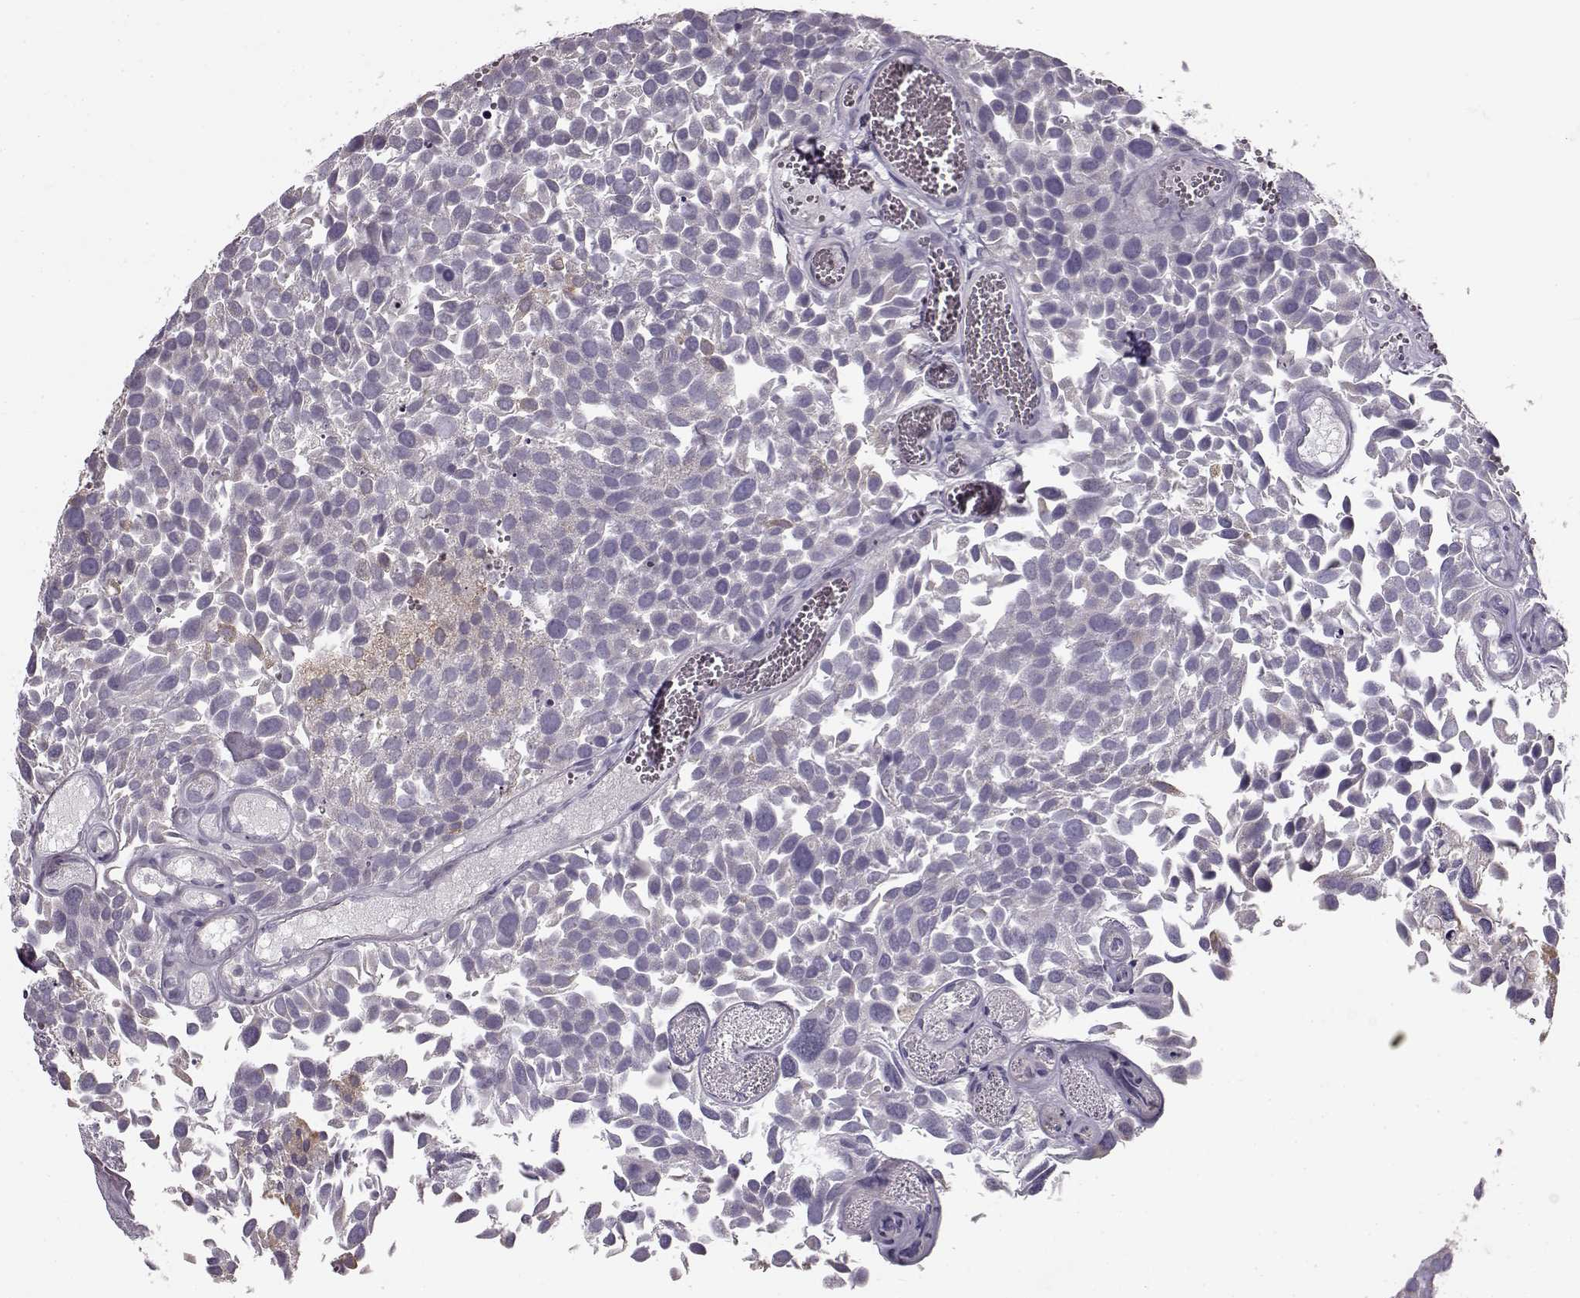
{"staining": {"intensity": "negative", "quantity": "none", "location": "none"}, "tissue": "urothelial cancer", "cell_type": "Tumor cells", "image_type": "cancer", "snomed": [{"axis": "morphology", "description": "Urothelial carcinoma, Low grade"}, {"axis": "topography", "description": "Urinary bladder"}], "caption": "Low-grade urothelial carcinoma stained for a protein using IHC demonstrates no positivity tumor cells.", "gene": "MAP6D1", "patient": {"sex": "female", "age": 69}}